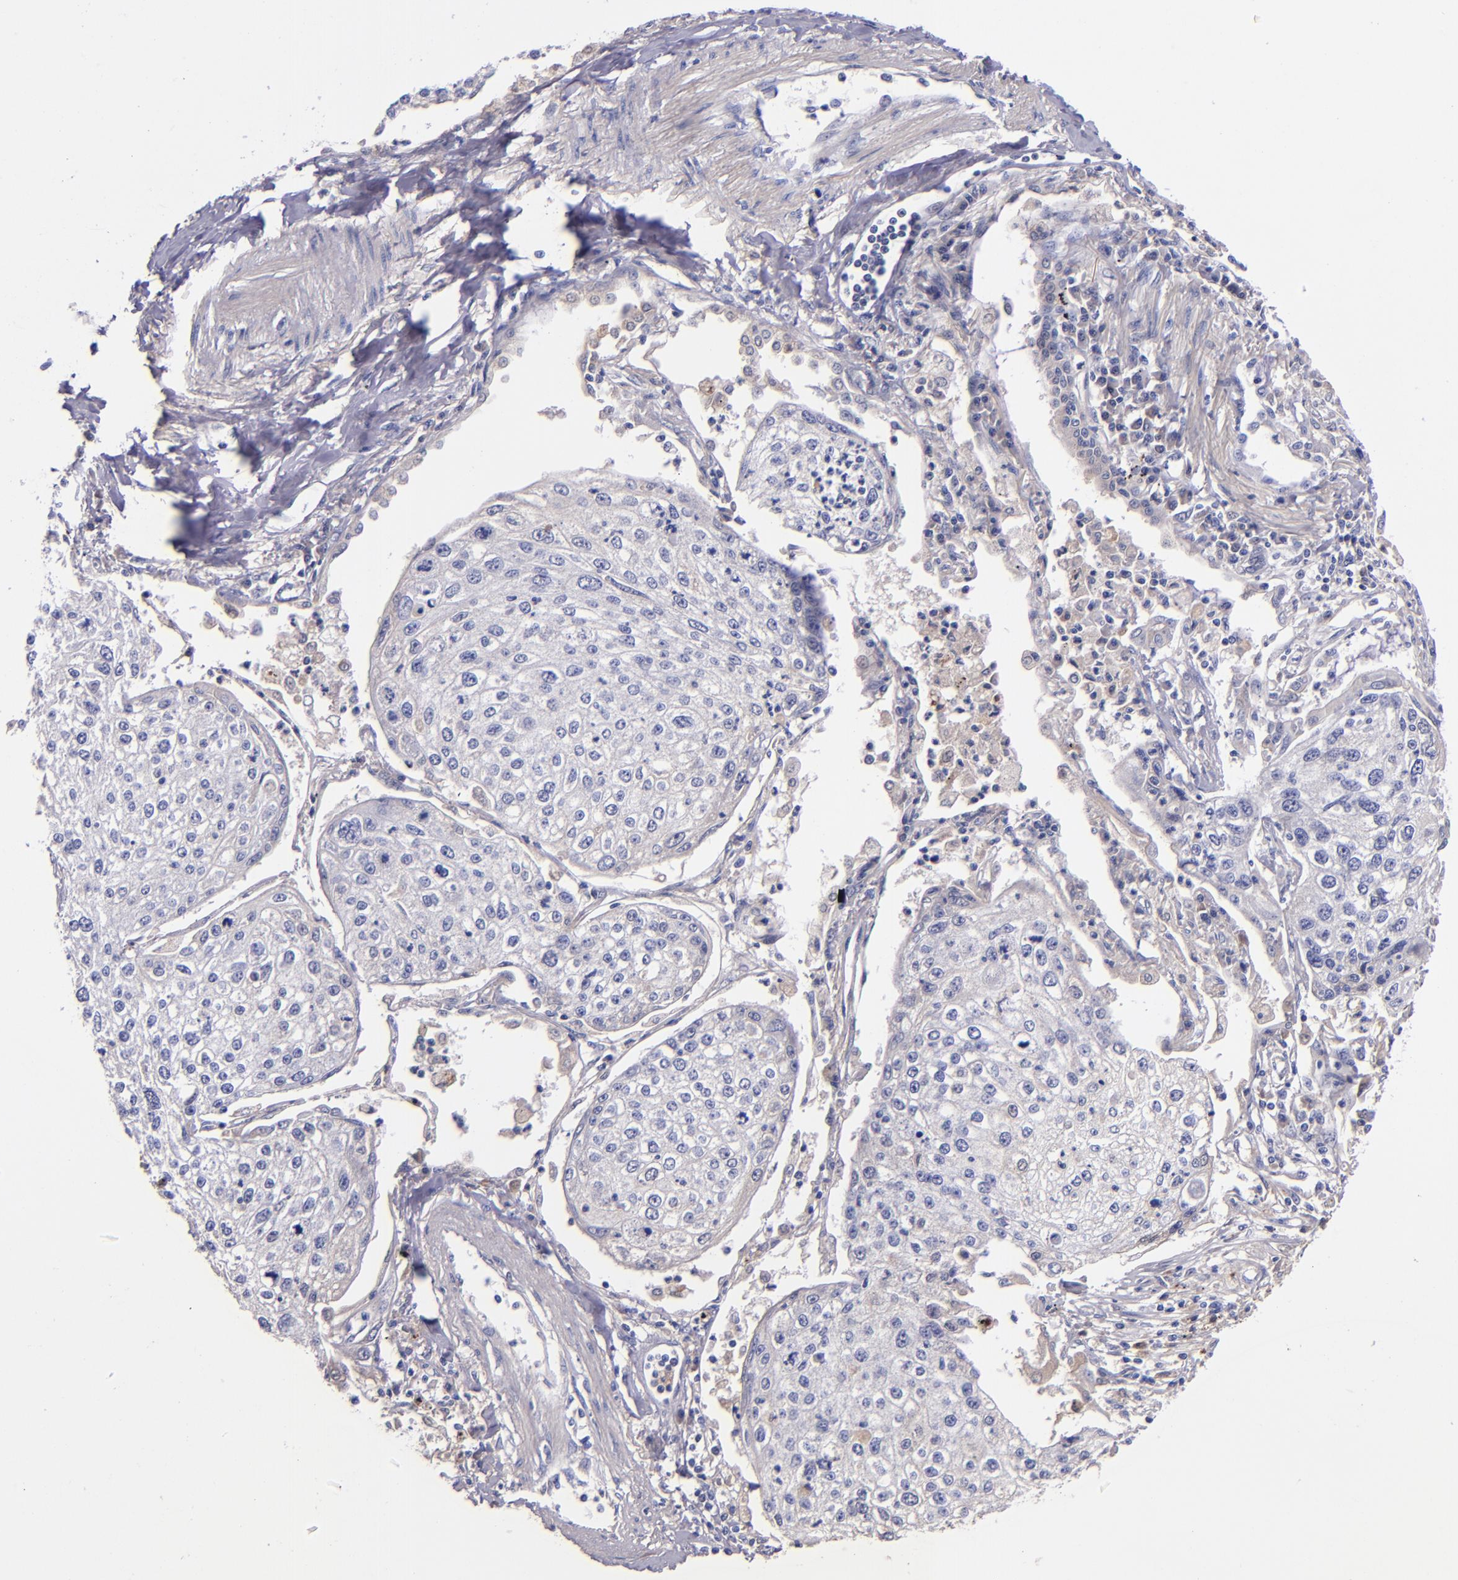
{"staining": {"intensity": "negative", "quantity": "none", "location": "none"}, "tissue": "lung cancer", "cell_type": "Tumor cells", "image_type": "cancer", "snomed": [{"axis": "morphology", "description": "Squamous cell carcinoma, NOS"}, {"axis": "topography", "description": "Lung"}], "caption": "This is a histopathology image of immunohistochemistry staining of lung squamous cell carcinoma, which shows no expression in tumor cells. (Brightfield microscopy of DAB (3,3'-diaminobenzidine) immunohistochemistry at high magnification).", "gene": "KNG1", "patient": {"sex": "male", "age": 75}}